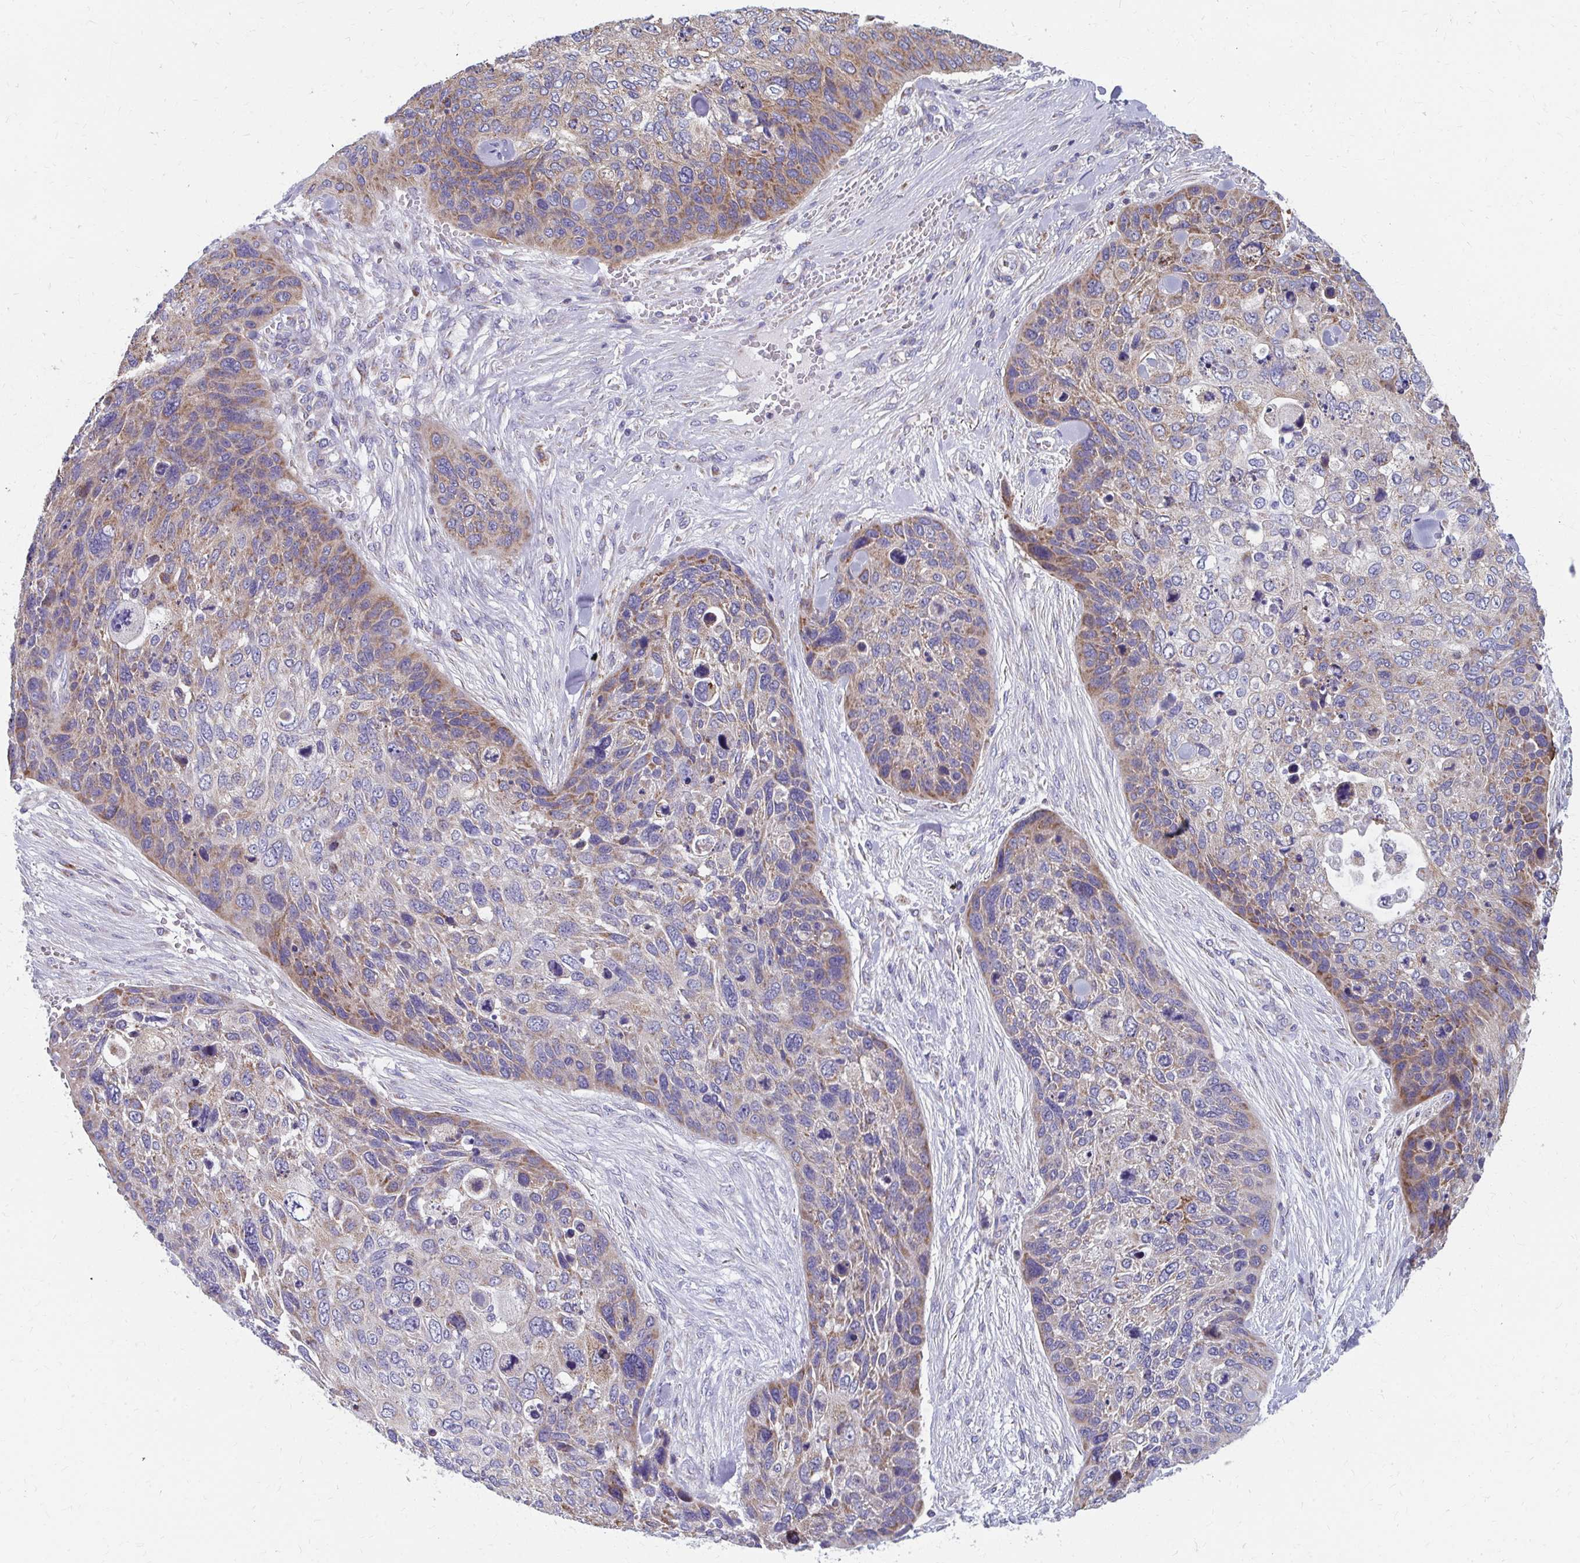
{"staining": {"intensity": "moderate", "quantity": "25%-75%", "location": "cytoplasmic/membranous"}, "tissue": "skin cancer", "cell_type": "Tumor cells", "image_type": "cancer", "snomed": [{"axis": "morphology", "description": "Basal cell carcinoma"}, {"axis": "topography", "description": "Skin"}], "caption": "This is an image of IHC staining of skin cancer (basal cell carcinoma), which shows moderate staining in the cytoplasmic/membranous of tumor cells.", "gene": "RCC1L", "patient": {"sex": "female", "age": 74}}